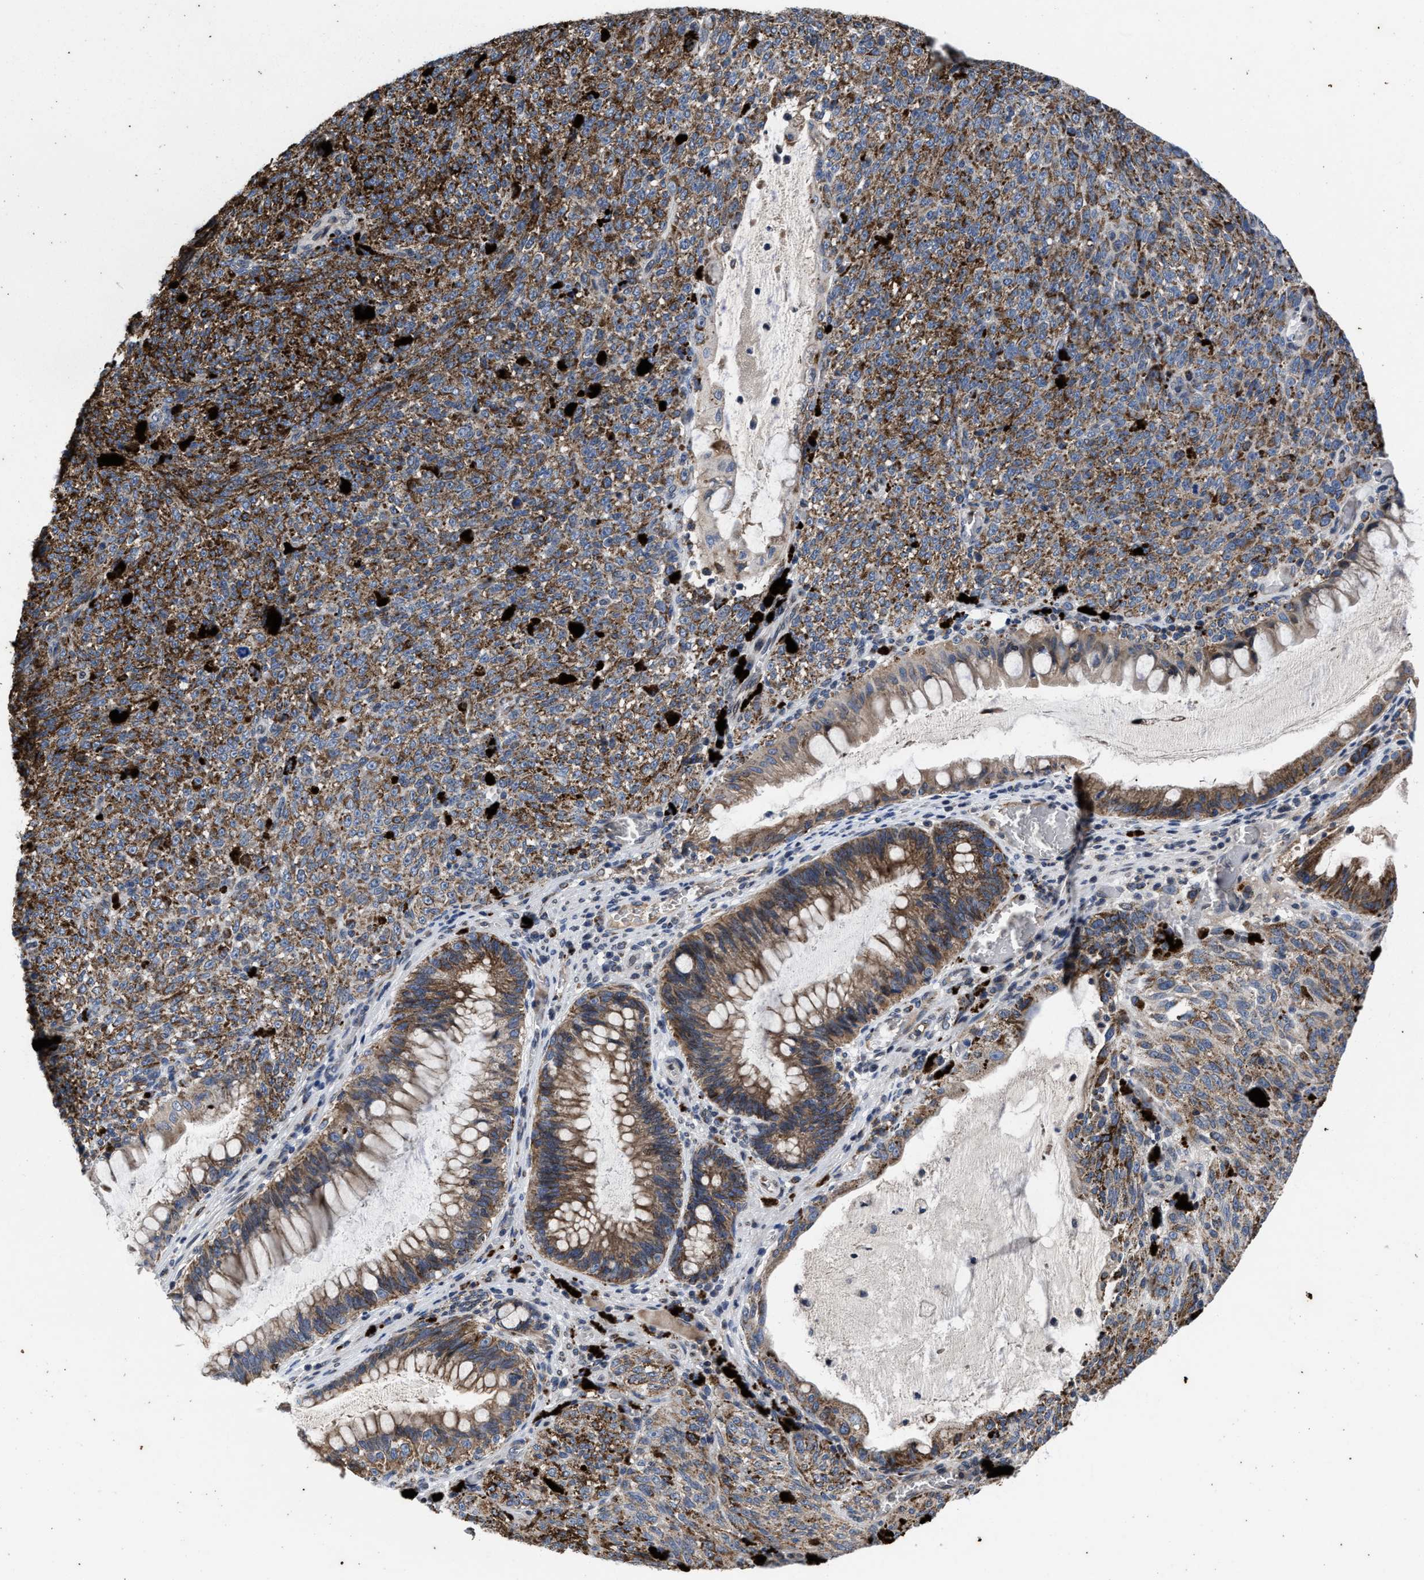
{"staining": {"intensity": "moderate", "quantity": ">75%", "location": "cytoplasmic/membranous"}, "tissue": "melanoma", "cell_type": "Tumor cells", "image_type": "cancer", "snomed": [{"axis": "morphology", "description": "Malignant melanoma, NOS"}, {"axis": "topography", "description": "Rectum"}], "caption": "Melanoma was stained to show a protein in brown. There is medium levels of moderate cytoplasmic/membranous positivity in approximately >75% of tumor cells.", "gene": "CACNA1D", "patient": {"sex": "female", "age": 81}}